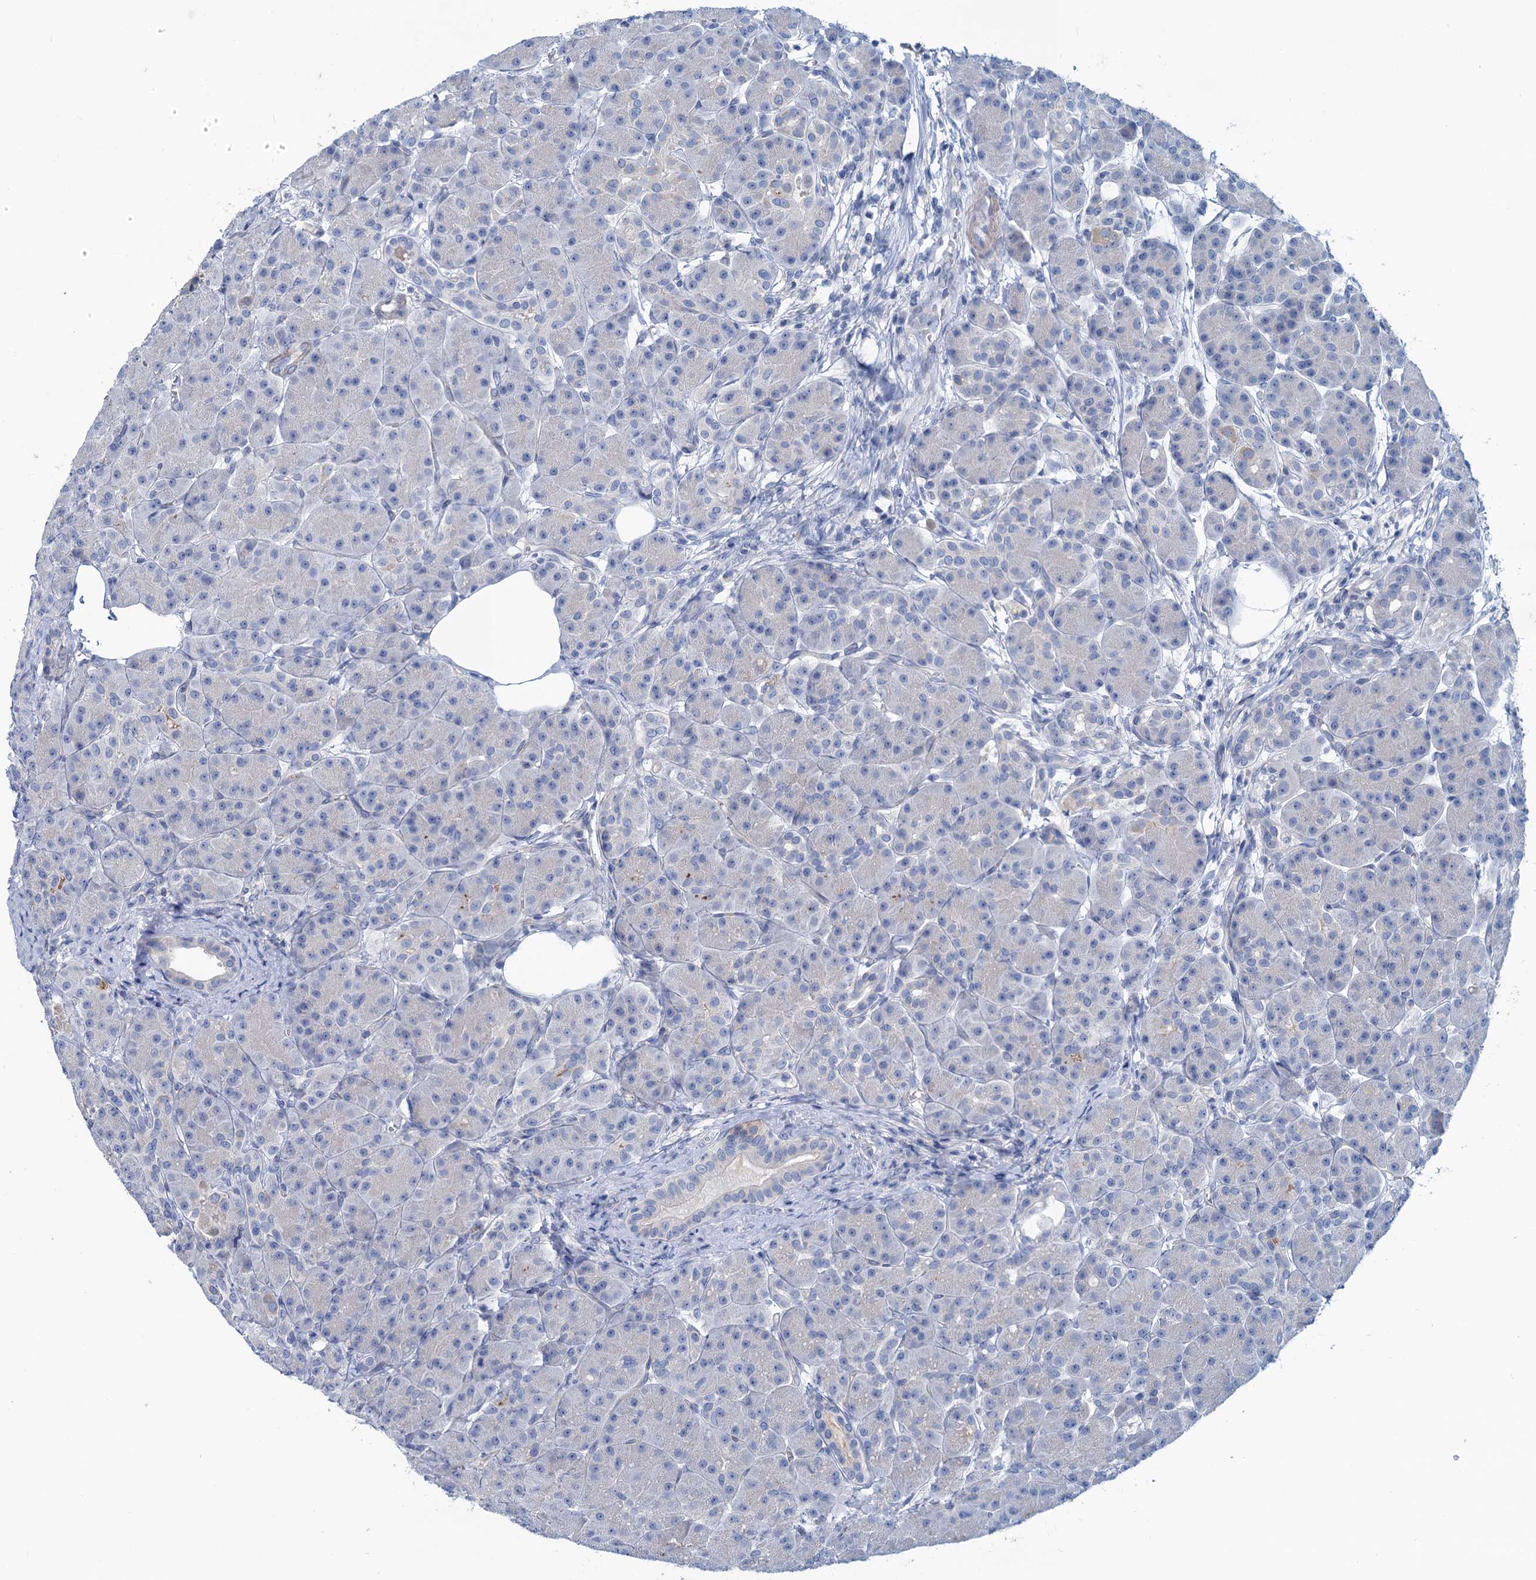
{"staining": {"intensity": "negative", "quantity": "none", "location": "none"}, "tissue": "pancreas", "cell_type": "Exocrine glandular cells", "image_type": "normal", "snomed": [{"axis": "morphology", "description": "Normal tissue, NOS"}, {"axis": "topography", "description": "Pancreas"}], "caption": "There is no significant positivity in exocrine glandular cells of pancreas. (Immunohistochemistry, brightfield microscopy, high magnification).", "gene": "SLC1A3", "patient": {"sex": "male", "age": 63}}